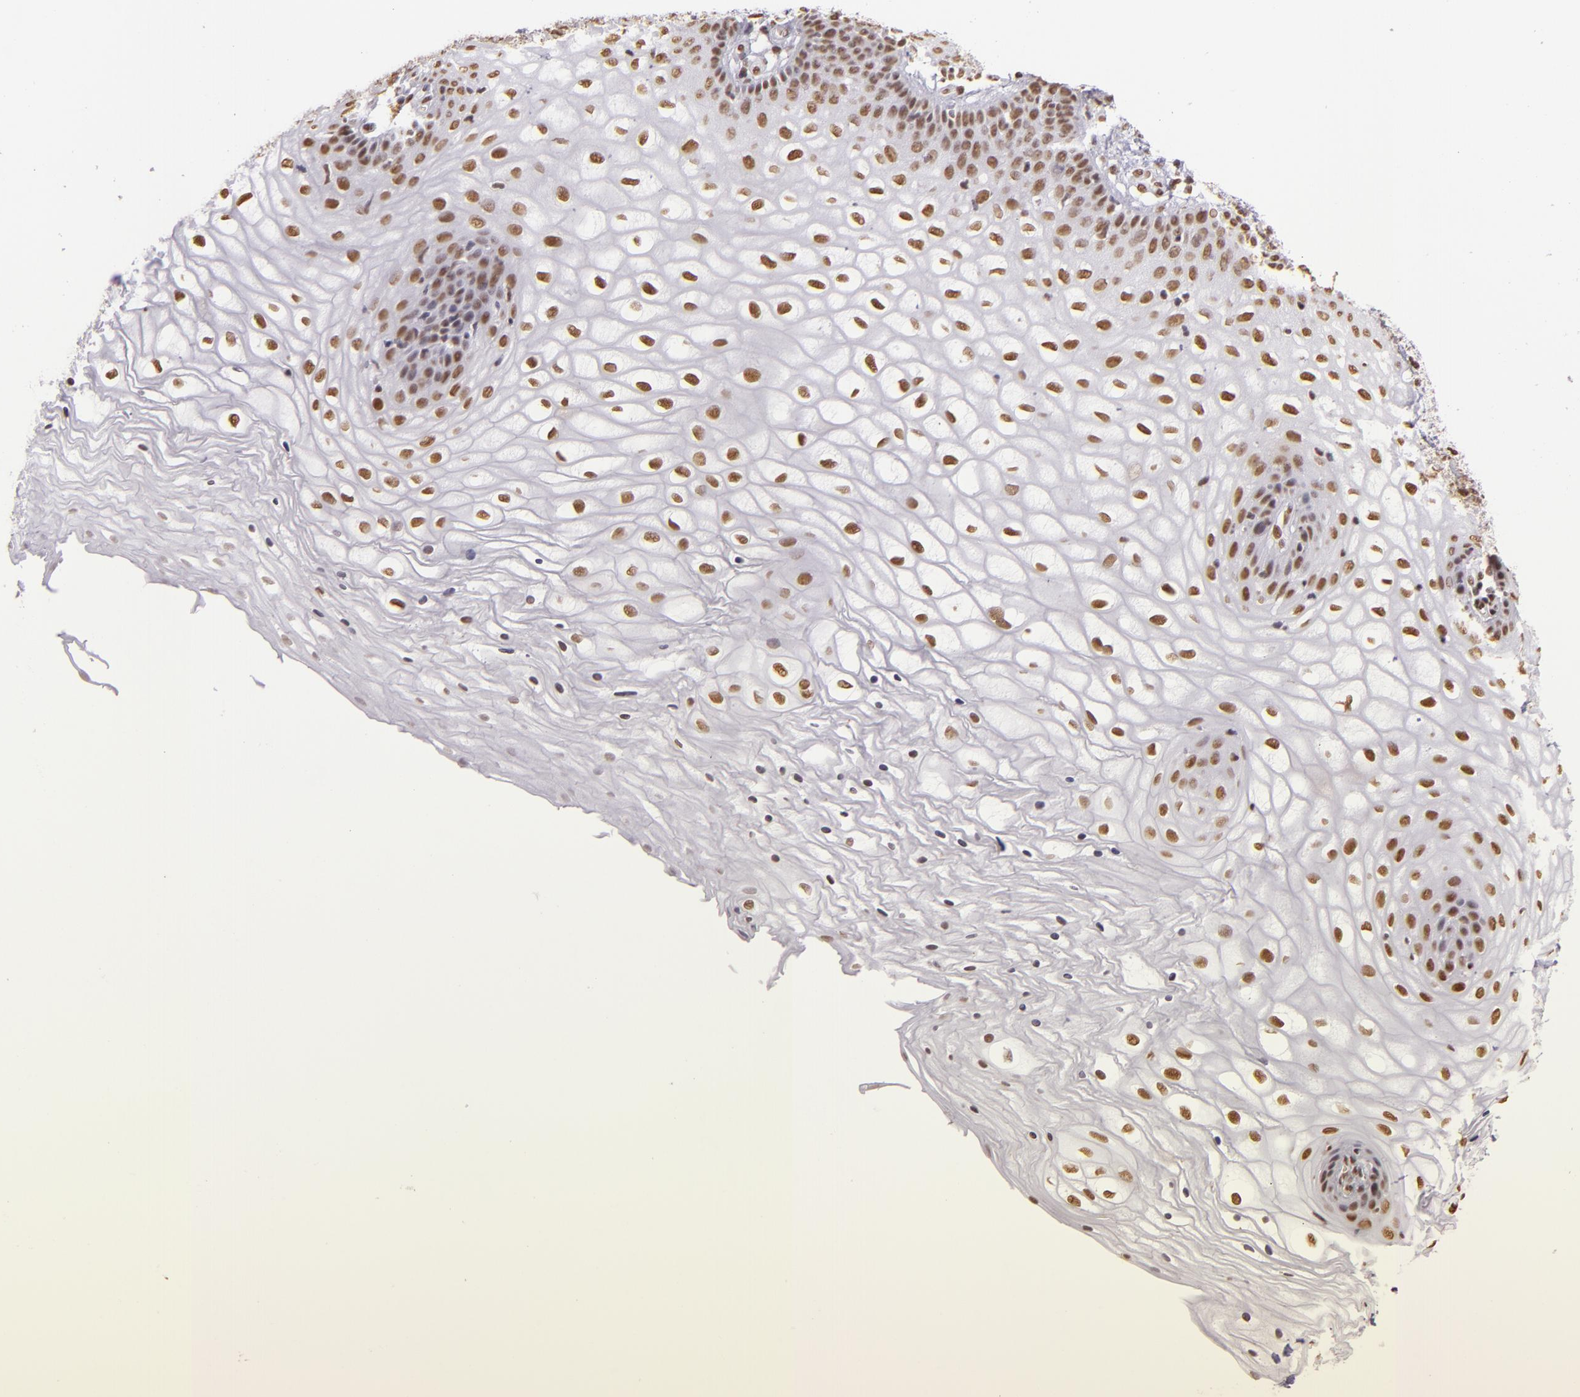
{"staining": {"intensity": "moderate", "quantity": ">75%", "location": "nuclear"}, "tissue": "vagina", "cell_type": "Squamous epithelial cells", "image_type": "normal", "snomed": [{"axis": "morphology", "description": "Normal tissue, NOS"}, {"axis": "topography", "description": "Vagina"}], "caption": "Protein analysis of normal vagina demonstrates moderate nuclear expression in approximately >75% of squamous epithelial cells.", "gene": "PAPOLA", "patient": {"sex": "female", "age": 34}}